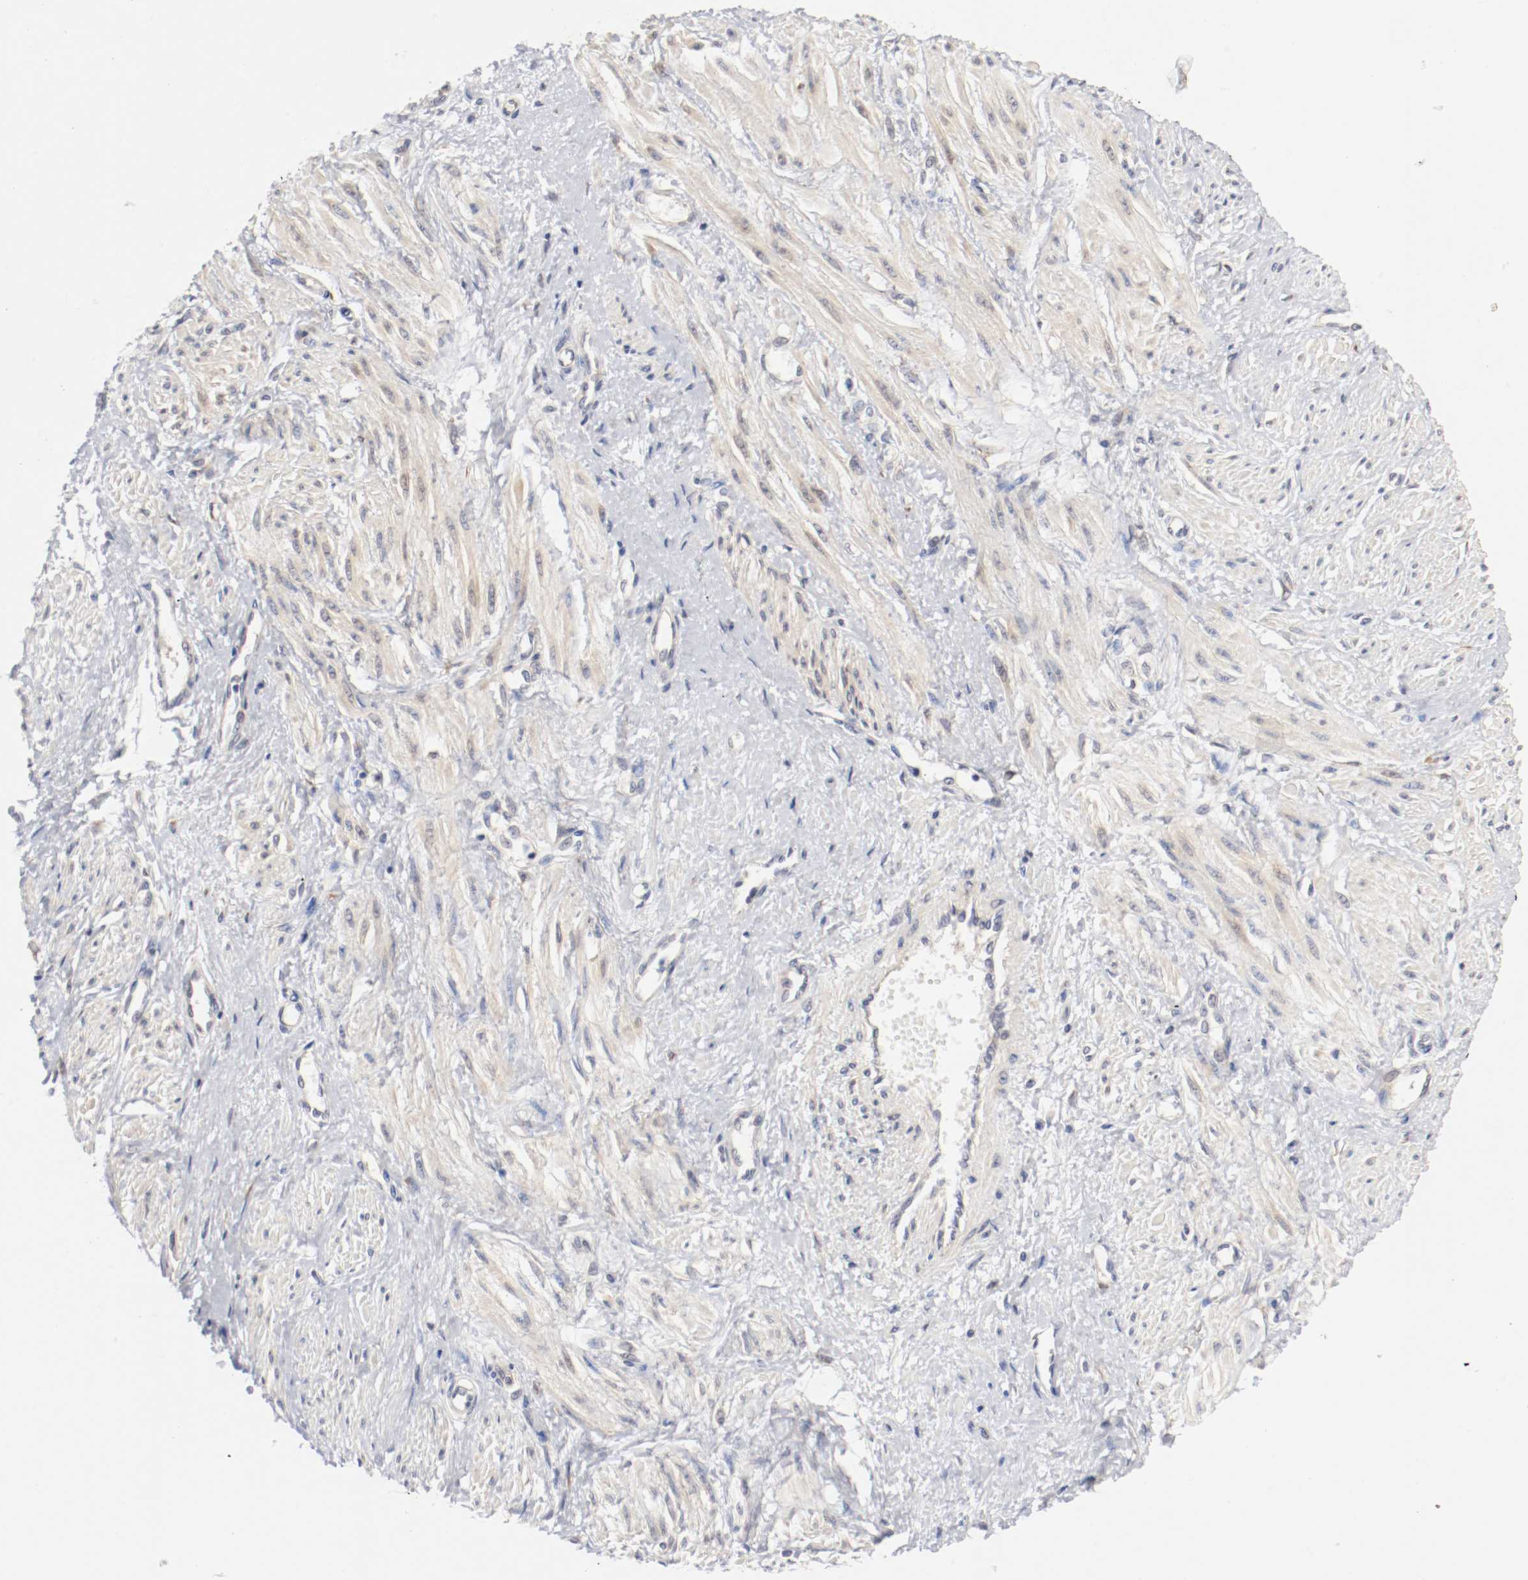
{"staining": {"intensity": "negative", "quantity": "none", "location": "none"}, "tissue": "smooth muscle", "cell_type": "Smooth muscle cells", "image_type": "normal", "snomed": [{"axis": "morphology", "description": "Normal tissue, NOS"}, {"axis": "topography", "description": "Smooth muscle"}, {"axis": "topography", "description": "Uterus"}], "caption": "Immunohistochemistry image of unremarkable human smooth muscle stained for a protein (brown), which shows no expression in smooth muscle cells. (DAB immunohistochemistry, high magnification).", "gene": "FKBP3", "patient": {"sex": "female", "age": 39}}